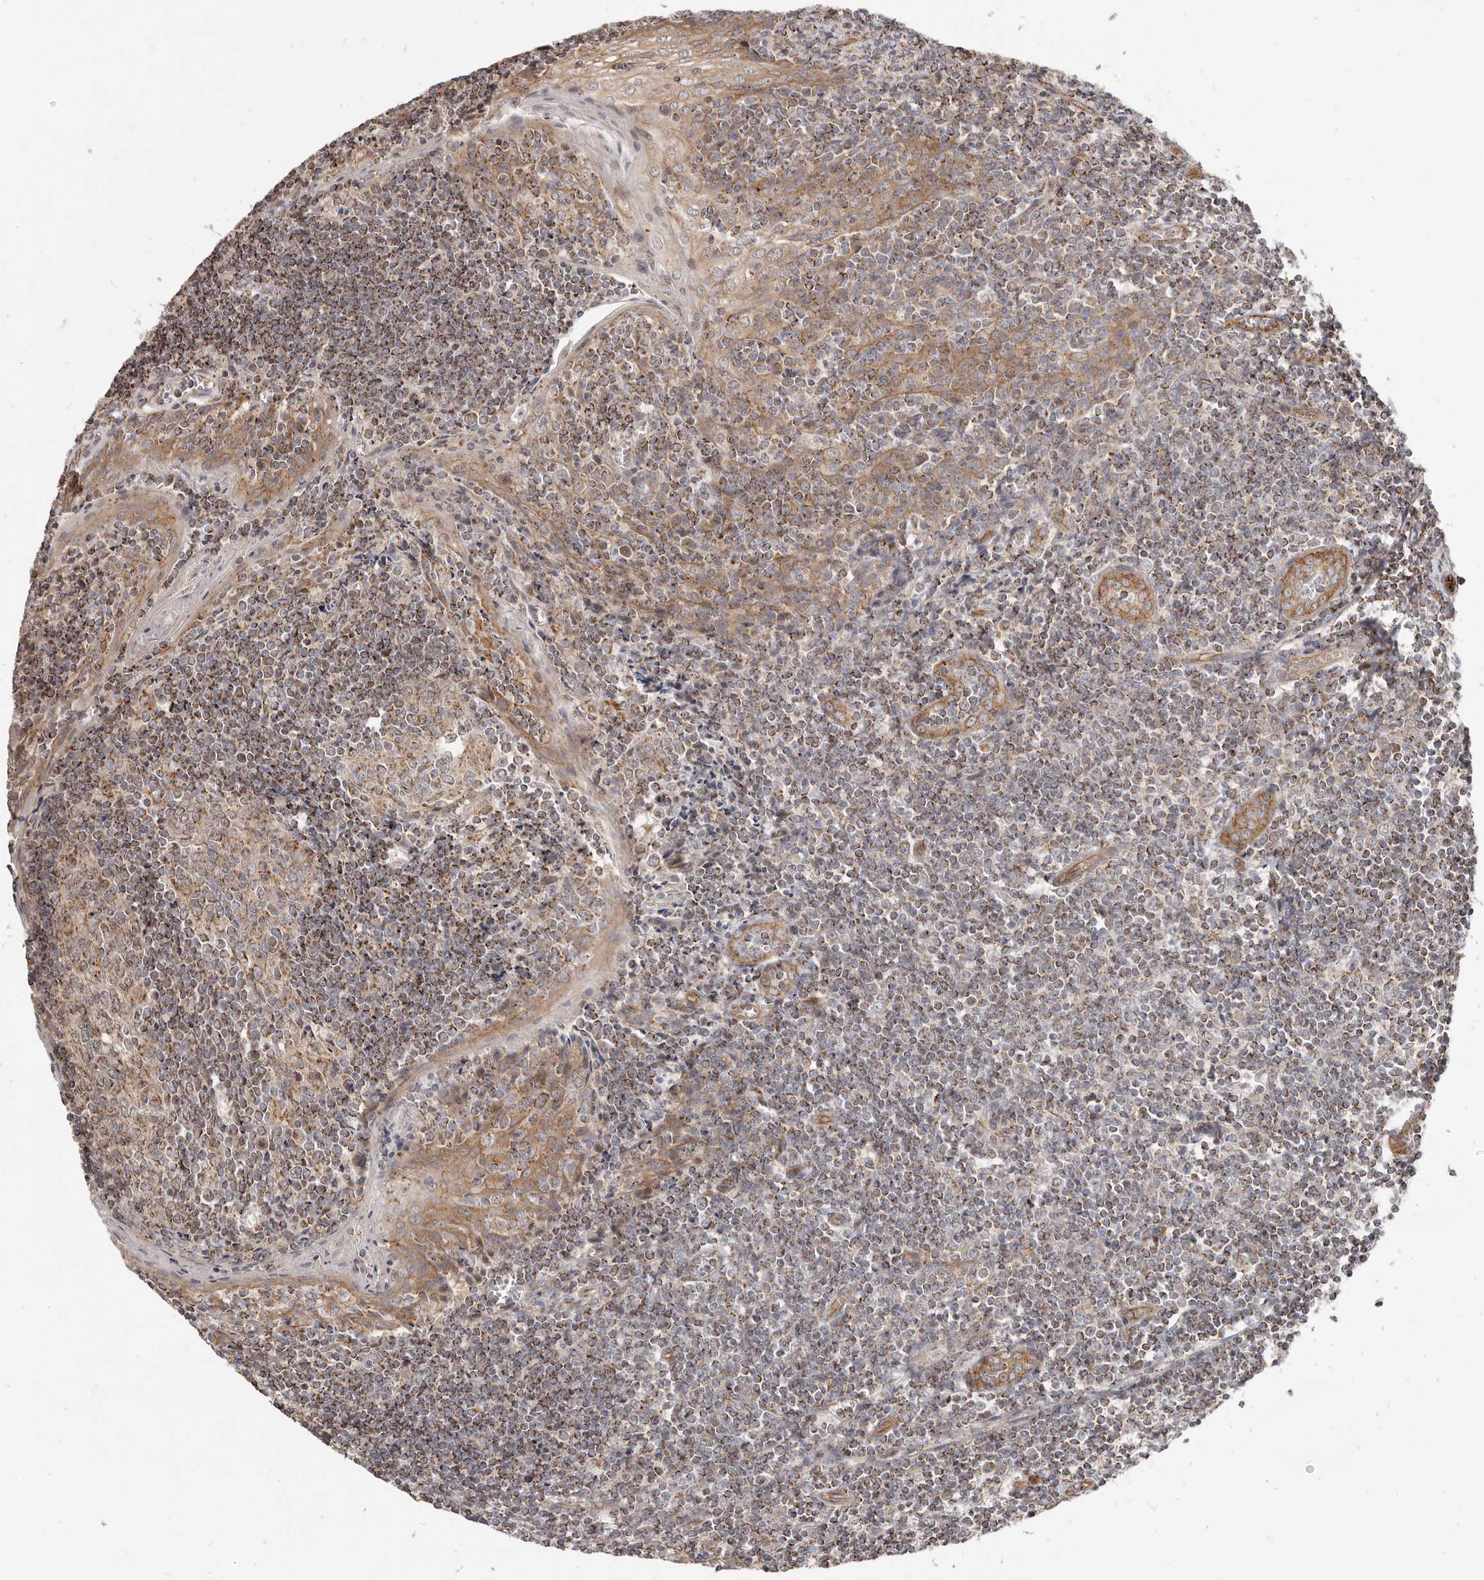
{"staining": {"intensity": "moderate", "quantity": "25%-75%", "location": "cytoplasmic/membranous"}, "tissue": "tonsil", "cell_type": "Germinal center cells", "image_type": "normal", "snomed": [{"axis": "morphology", "description": "Normal tissue, NOS"}, {"axis": "topography", "description": "Tonsil"}], "caption": "Germinal center cells demonstrate medium levels of moderate cytoplasmic/membranous staining in approximately 25%-75% of cells in benign tonsil.", "gene": "USP49", "patient": {"sex": "male", "age": 27}}